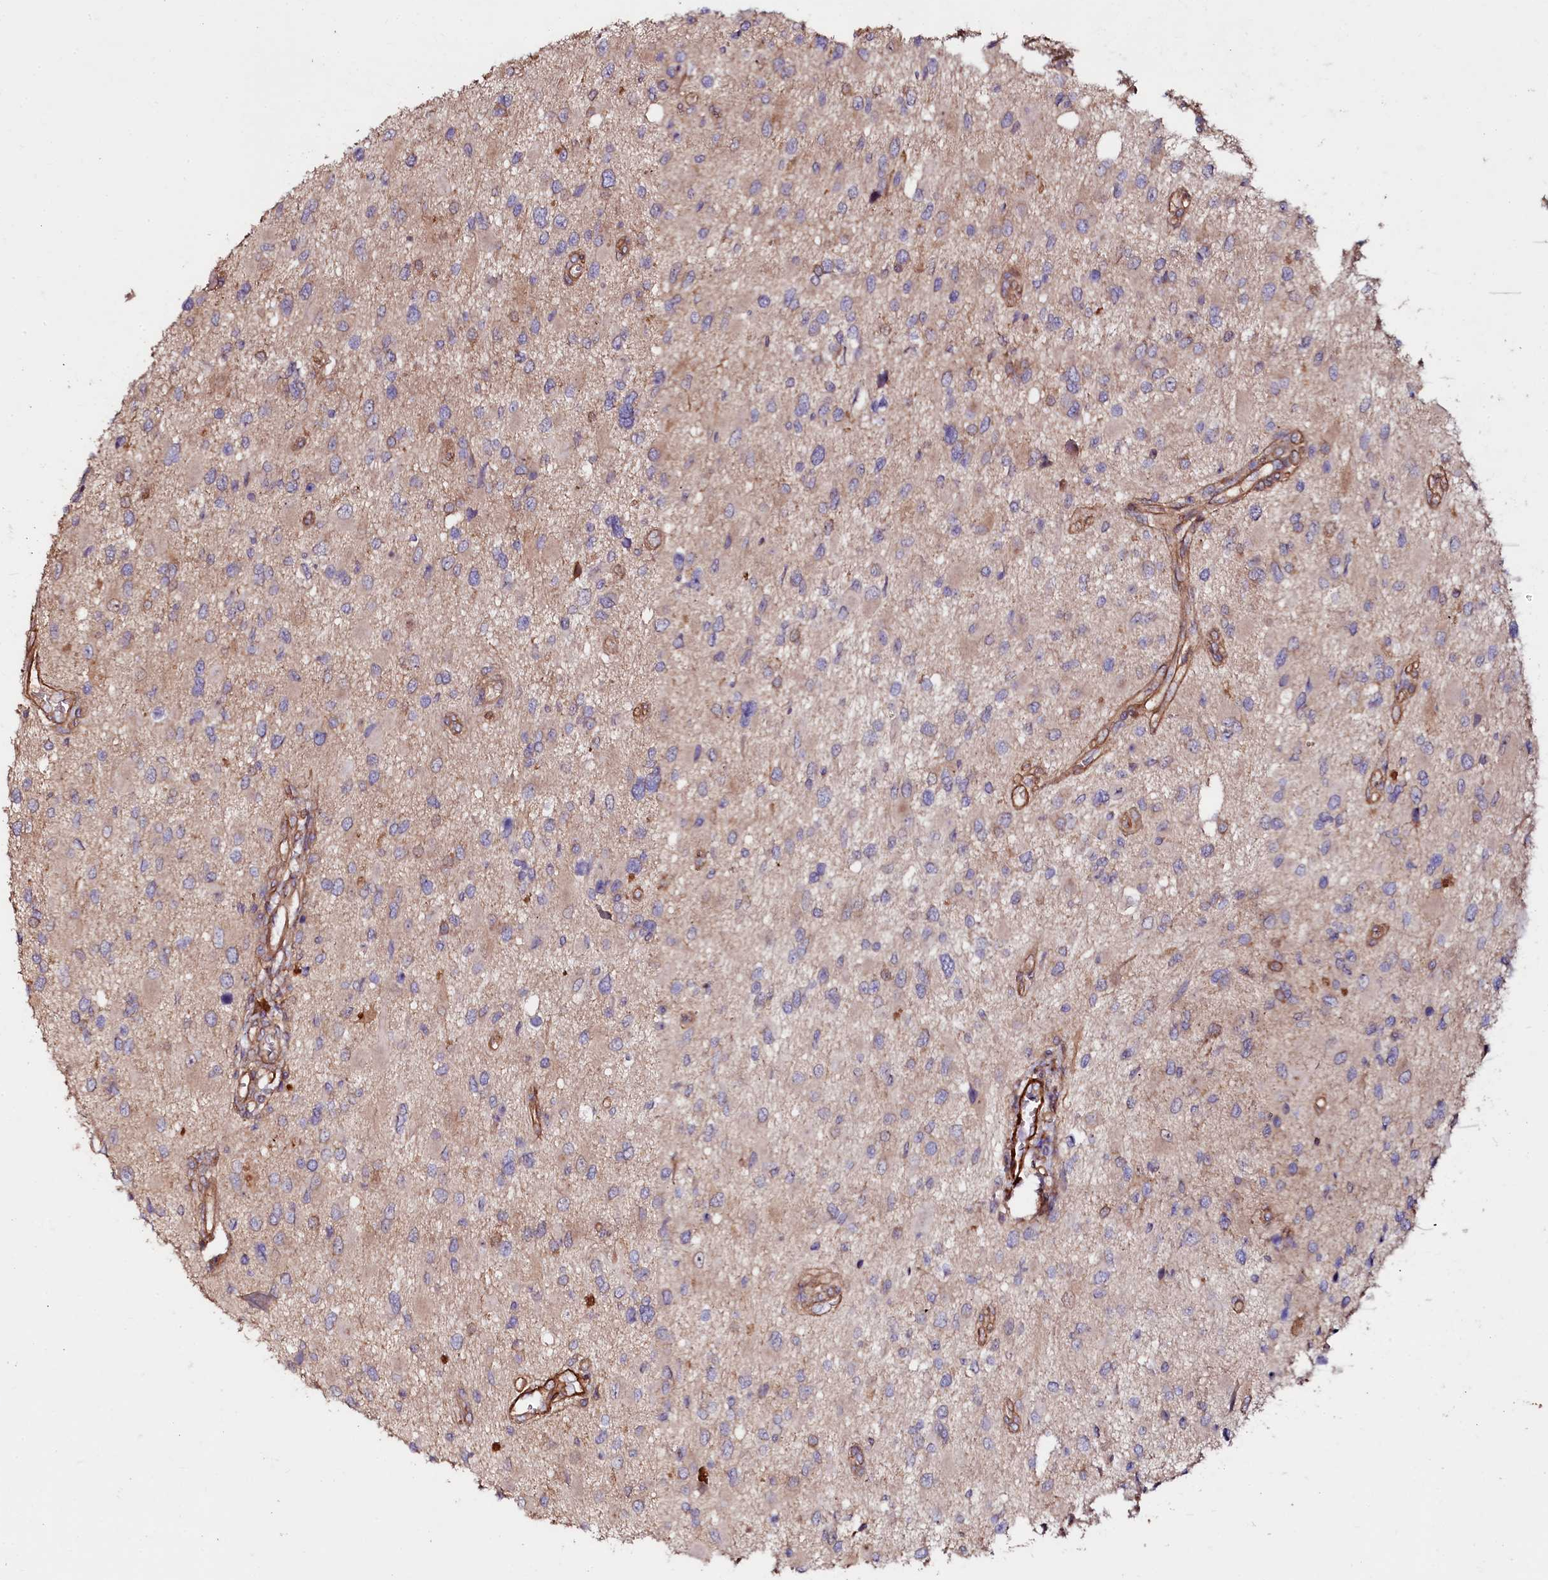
{"staining": {"intensity": "weak", "quantity": "25%-75%", "location": "cytoplasmic/membranous"}, "tissue": "glioma", "cell_type": "Tumor cells", "image_type": "cancer", "snomed": [{"axis": "morphology", "description": "Glioma, malignant, High grade"}, {"axis": "topography", "description": "Brain"}], "caption": "The image exhibits a brown stain indicating the presence of a protein in the cytoplasmic/membranous of tumor cells in malignant high-grade glioma.", "gene": "USPL1", "patient": {"sex": "male", "age": 53}}